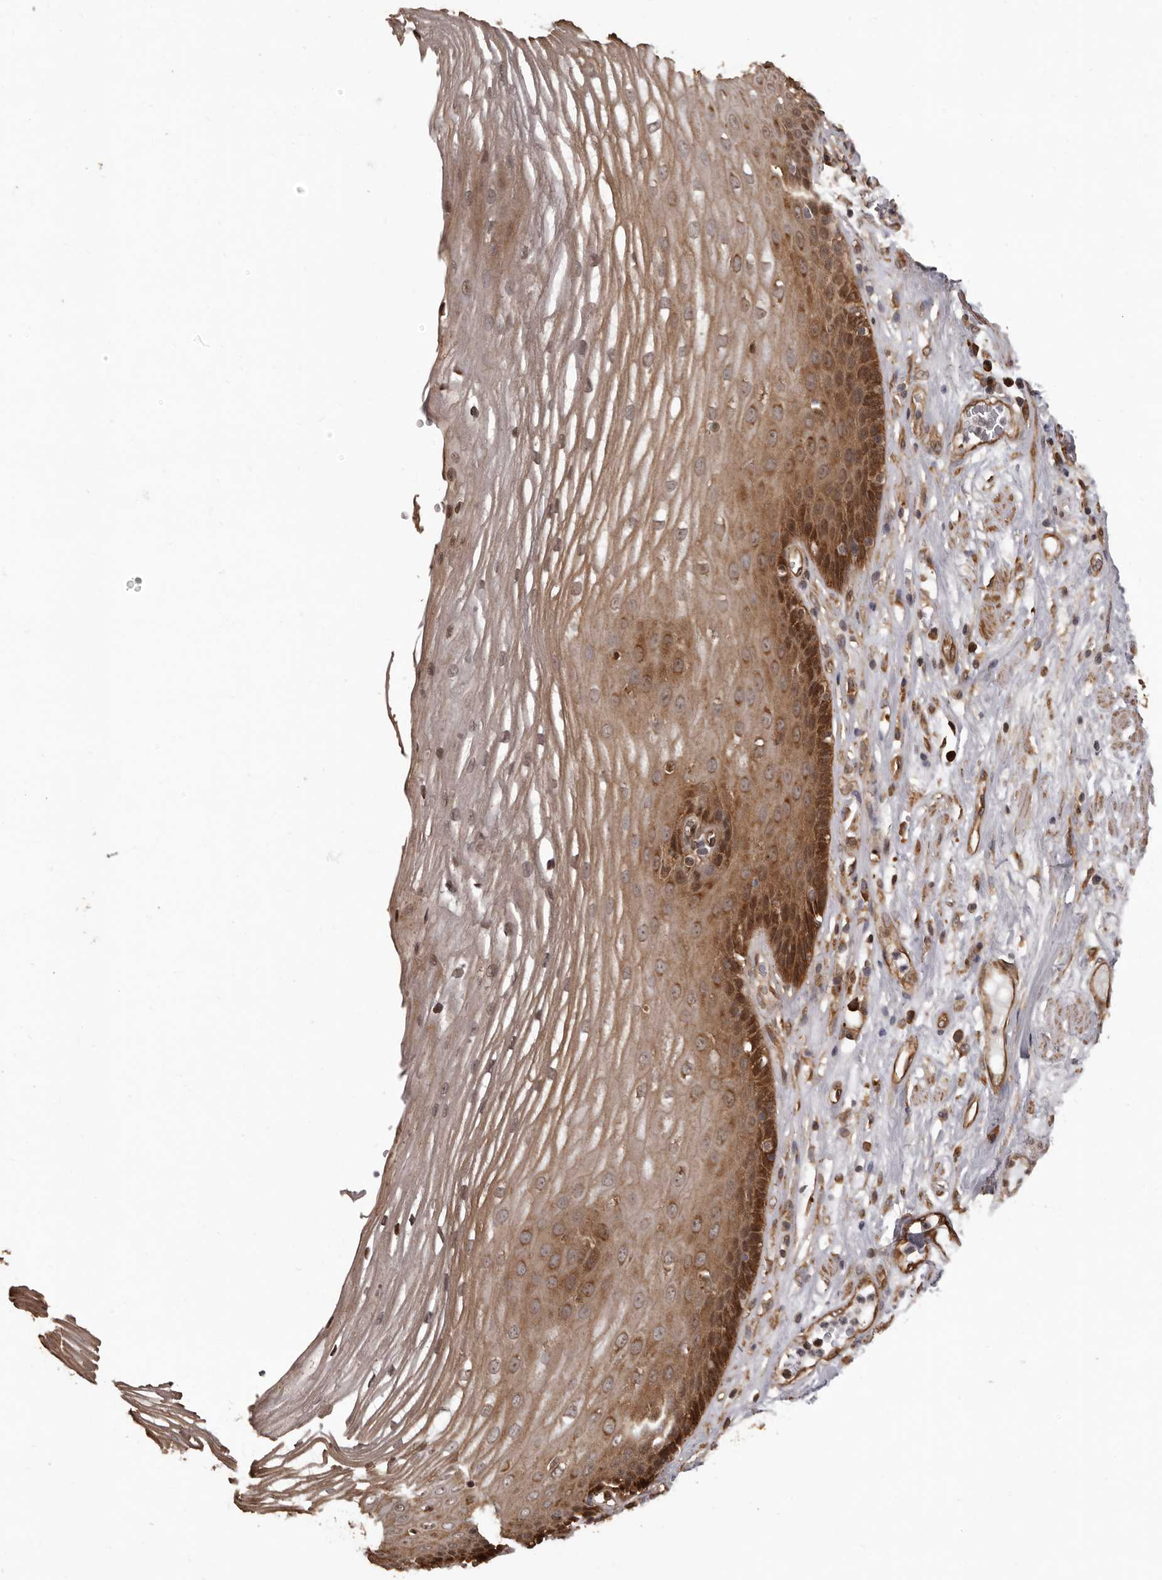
{"staining": {"intensity": "strong", "quantity": "25%-75%", "location": "cytoplasmic/membranous,nuclear"}, "tissue": "esophagus", "cell_type": "Squamous epithelial cells", "image_type": "normal", "snomed": [{"axis": "morphology", "description": "Normal tissue, NOS"}, {"axis": "topography", "description": "Esophagus"}], "caption": "Immunohistochemical staining of normal esophagus shows strong cytoplasmic/membranous,nuclear protein positivity in approximately 25%-75% of squamous epithelial cells.", "gene": "SLITRK6", "patient": {"sex": "male", "age": 62}}